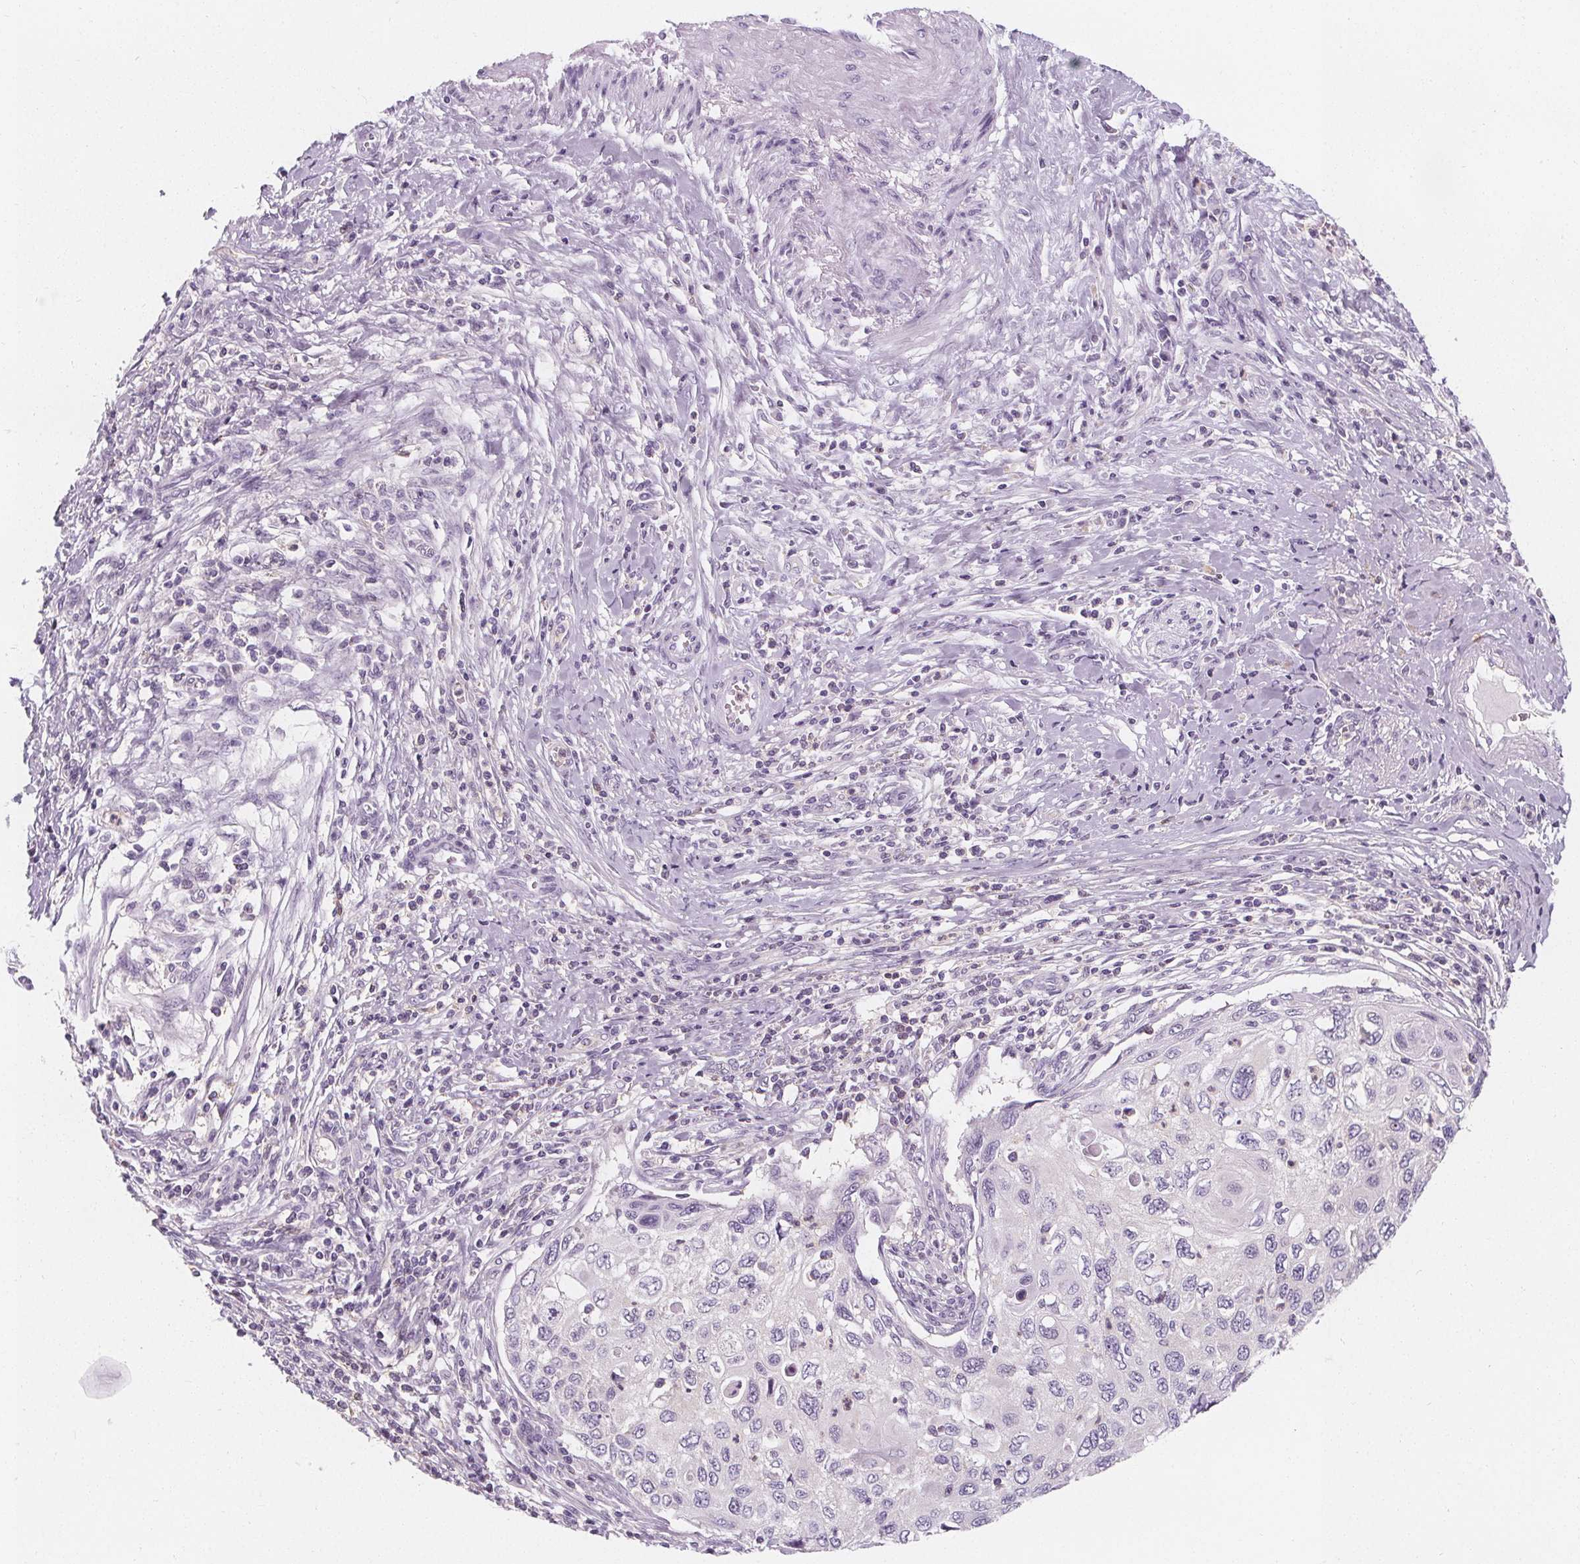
{"staining": {"intensity": "negative", "quantity": "none", "location": "none"}, "tissue": "cervical cancer", "cell_type": "Tumor cells", "image_type": "cancer", "snomed": [{"axis": "morphology", "description": "Squamous cell carcinoma, NOS"}, {"axis": "topography", "description": "Cervix"}], "caption": "Tumor cells are negative for protein expression in human cervical cancer (squamous cell carcinoma).", "gene": "UGP2", "patient": {"sex": "female", "age": 70}}